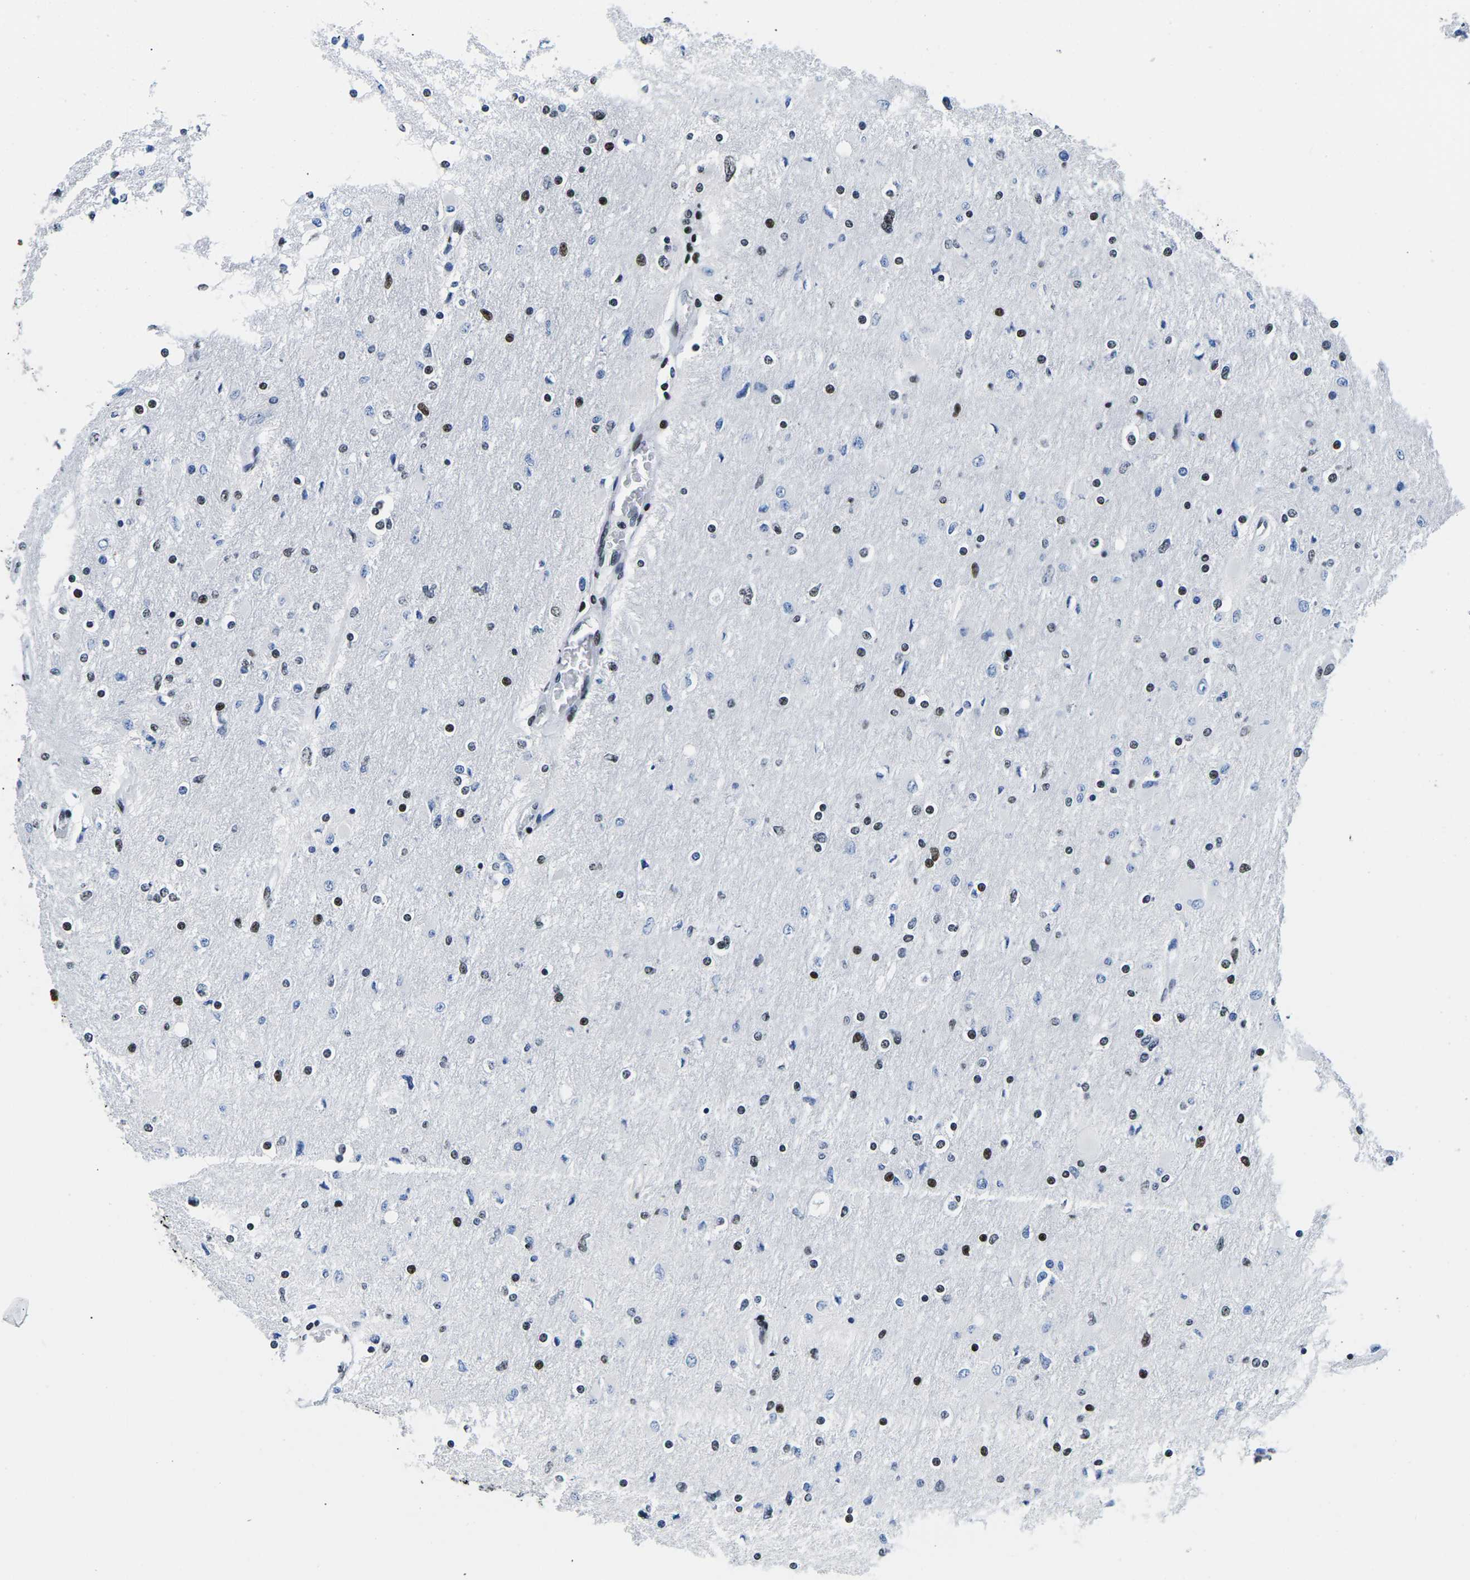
{"staining": {"intensity": "strong", "quantity": "<25%", "location": "nuclear"}, "tissue": "glioma", "cell_type": "Tumor cells", "image_type": "cancer", "snomed": [{"axis": "morphology", "description": "Glioma, malignant, High grade"}, {"axis": "topography", "description": "Cerebral cortex"}], "caption": "The image exhibits a brown stain indicating the presence of a protein in the nuclear of tumor cells in glioma.", "gene": "ATF1", "patient": {"sex": "female", "age": 36}}